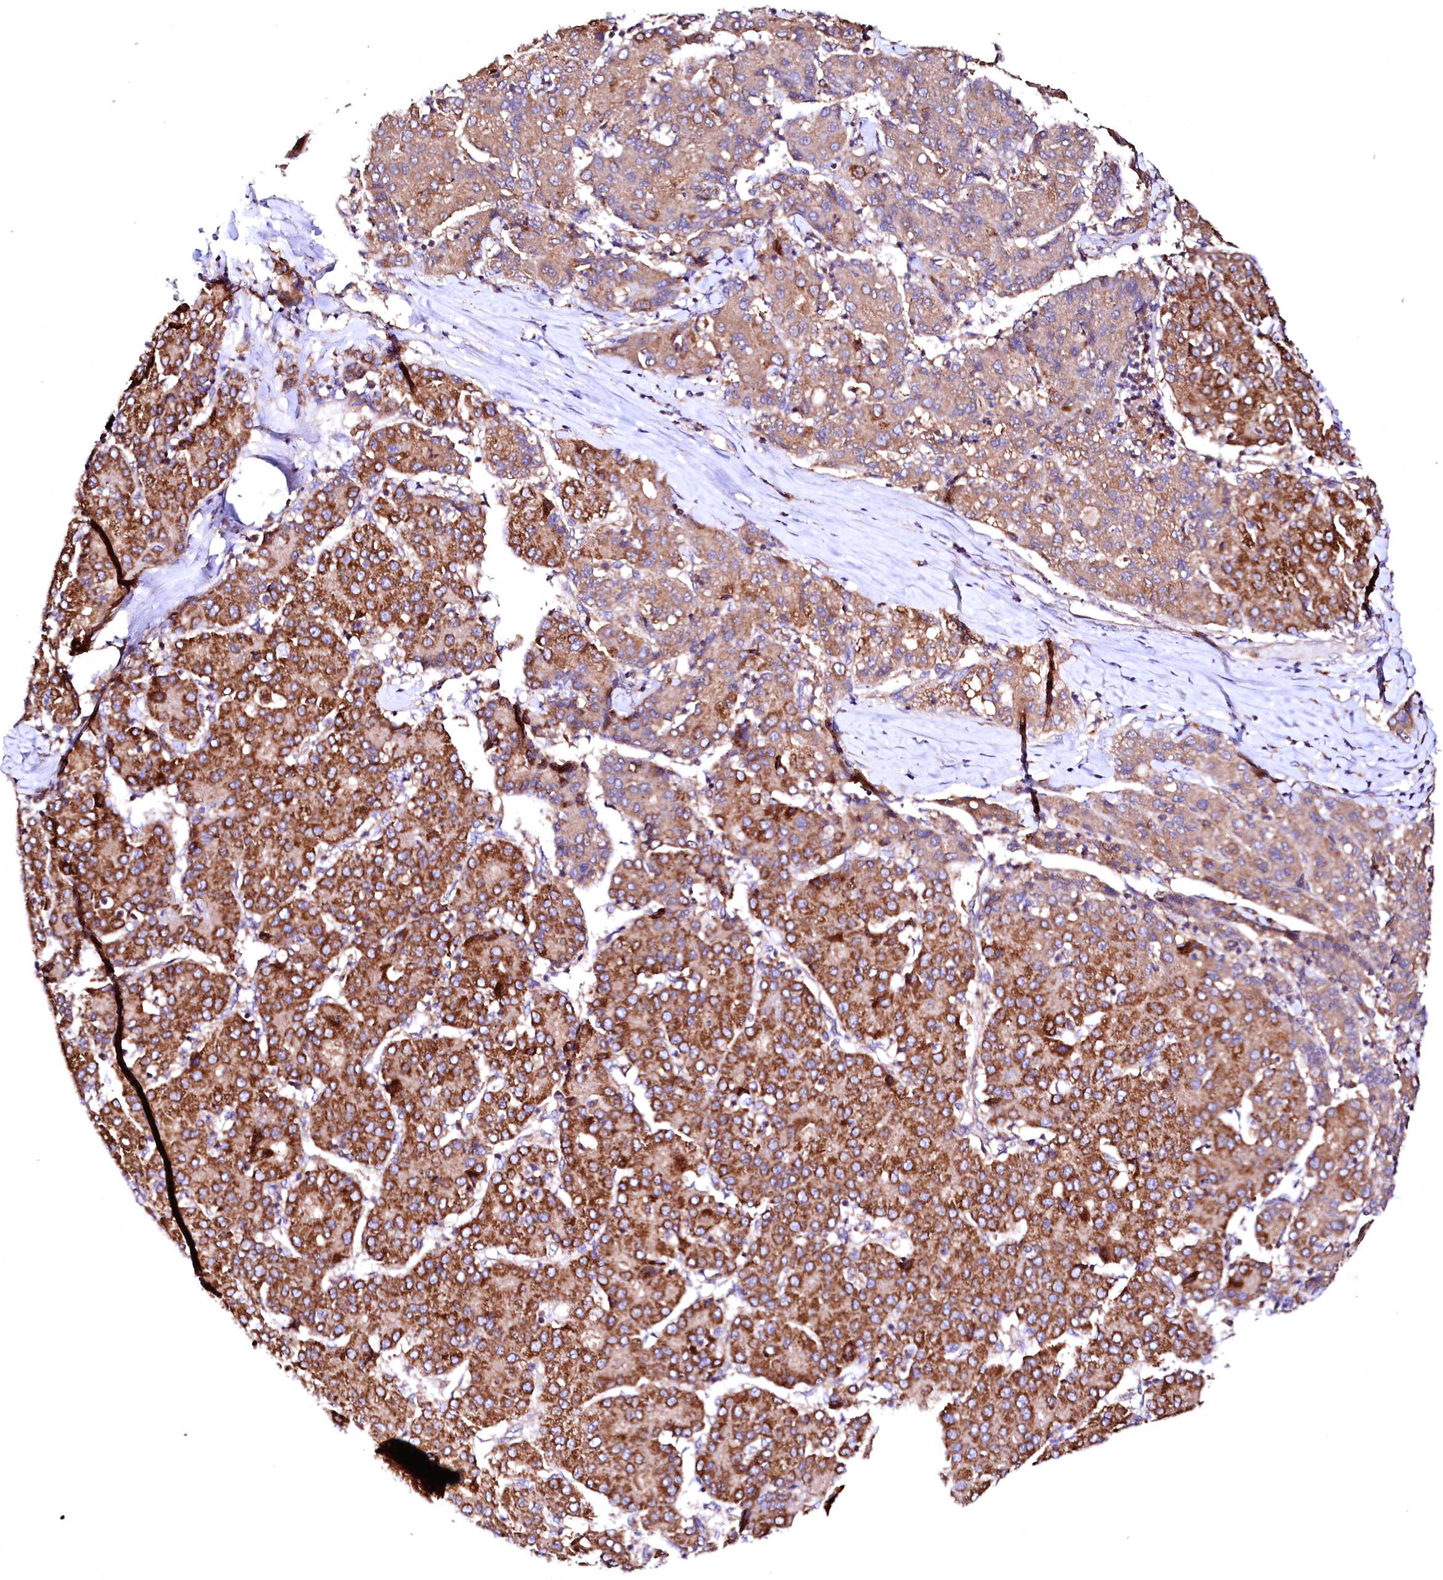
{"staining": {"intensity": "strong", "quantity": ">75%", "location": "cytoplasmic/membranous"}, "tissue": "liver cancer", "cell_type": "Tumor cells", "image_type": "cancer", "snomed": [{"axis": "morphology", "description": "Carcinoma, Hepatocellular, NOS"}, {"axis": "topography", "description": "Liver"}], "caption": "Immunohistochemistry (IHC) photomicrograph of neoplastic tissue: human hepatocellular carcinoma (liver) stained using immunohistochemistry (IHC) exhibits high levels of strong protein expression localized specifically in the cytoplasmic/membranous of tumor cells, appearing as a cytoplasmic/membranous brown color.", "gene": "ST3GAL1", "patient": {"sex": "male", "age": 65}}